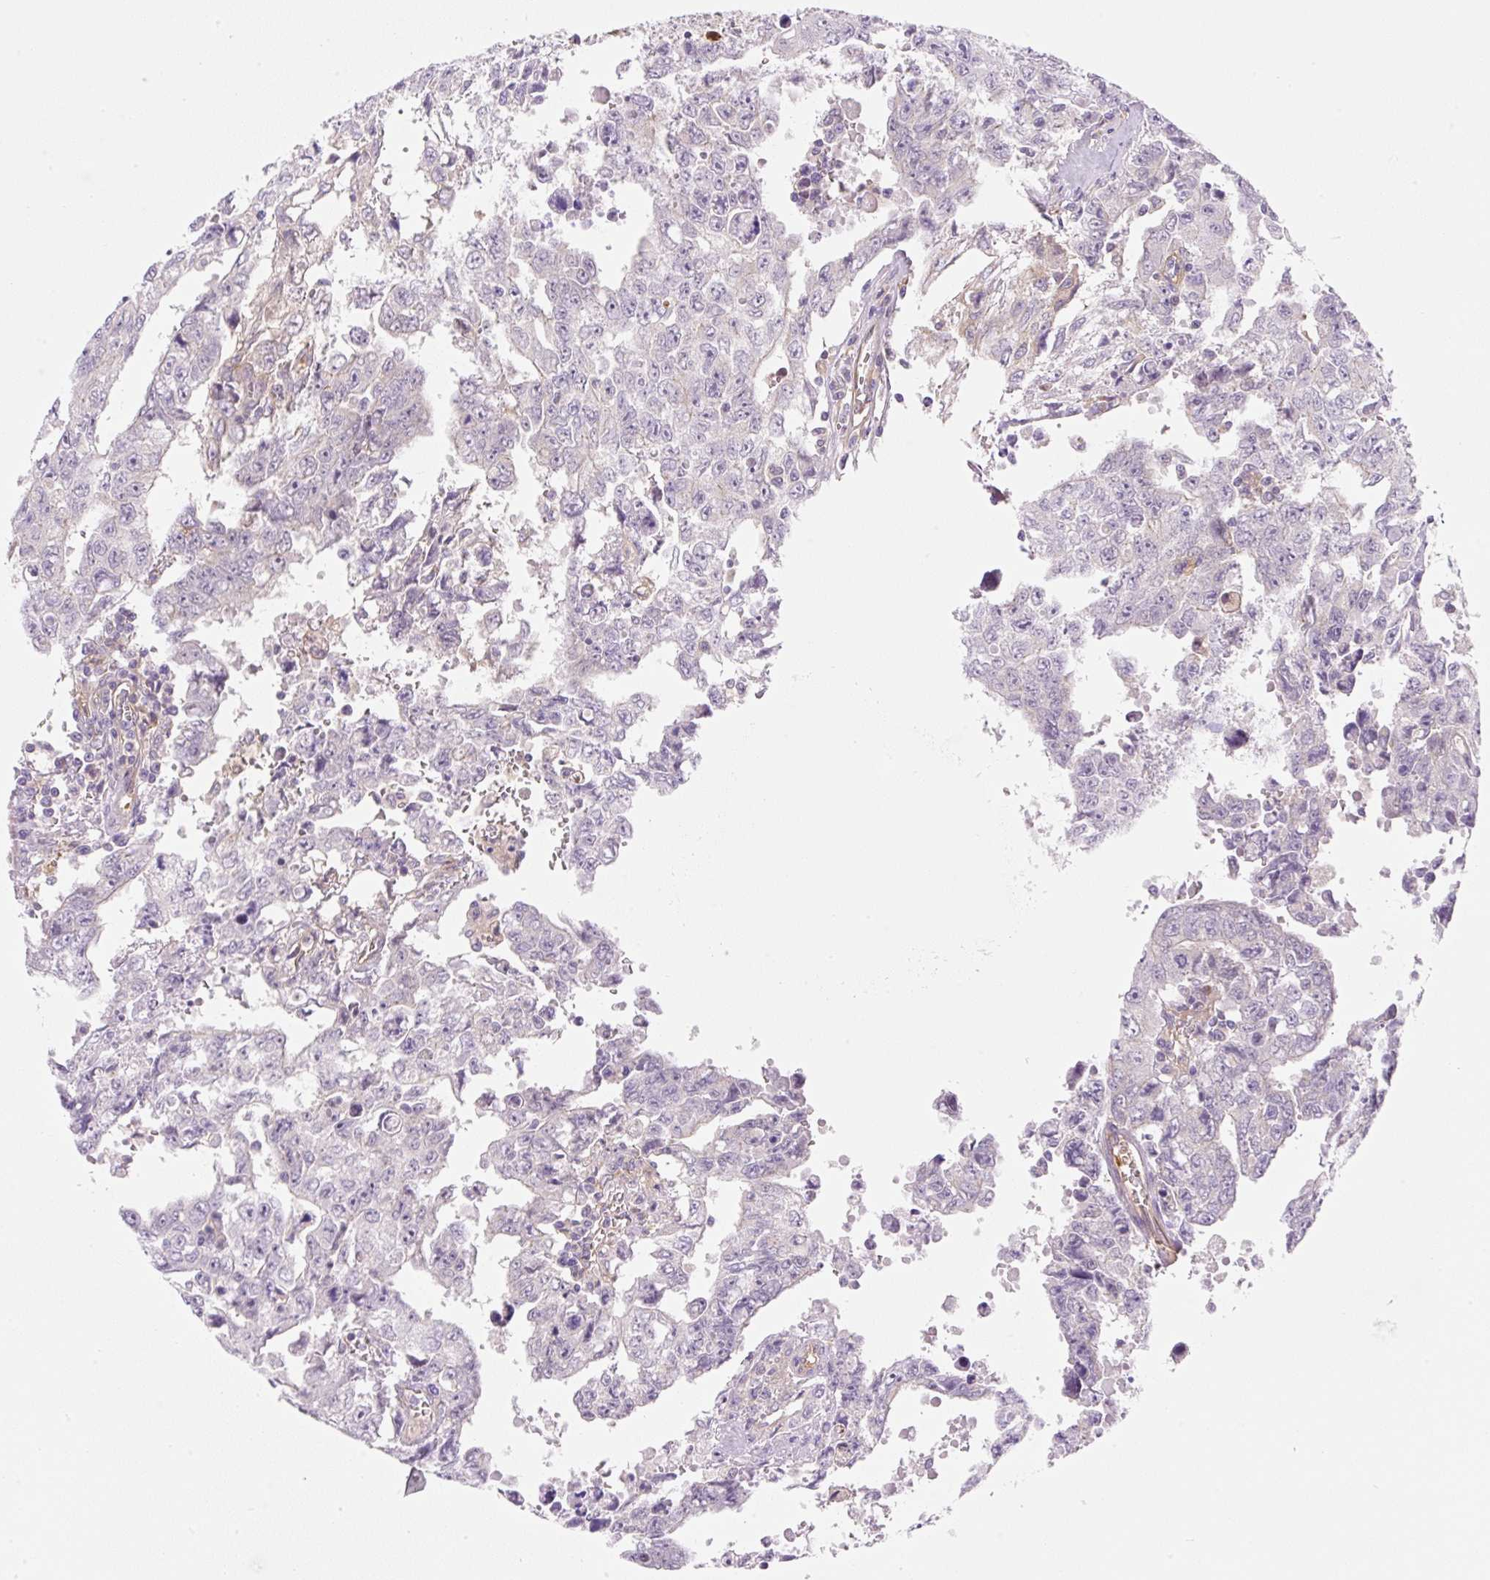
{"staining": {"intensity": "negative", "quantity": "none", "location": "none"}, "tissue": "testis cancer", "cell_type": "Tumor cells", "image_type": "cancer", "snomed": [{"axis": "morphology", "description": "Carcinoma, Embryonal, NOS"}, {"axis": "topography", "description": "Testis"}], "caption": "Tumor cells show no significant expression in testis cancer.", "gene": "OMA1", "patient": {"sex": "male", "age": 24}}